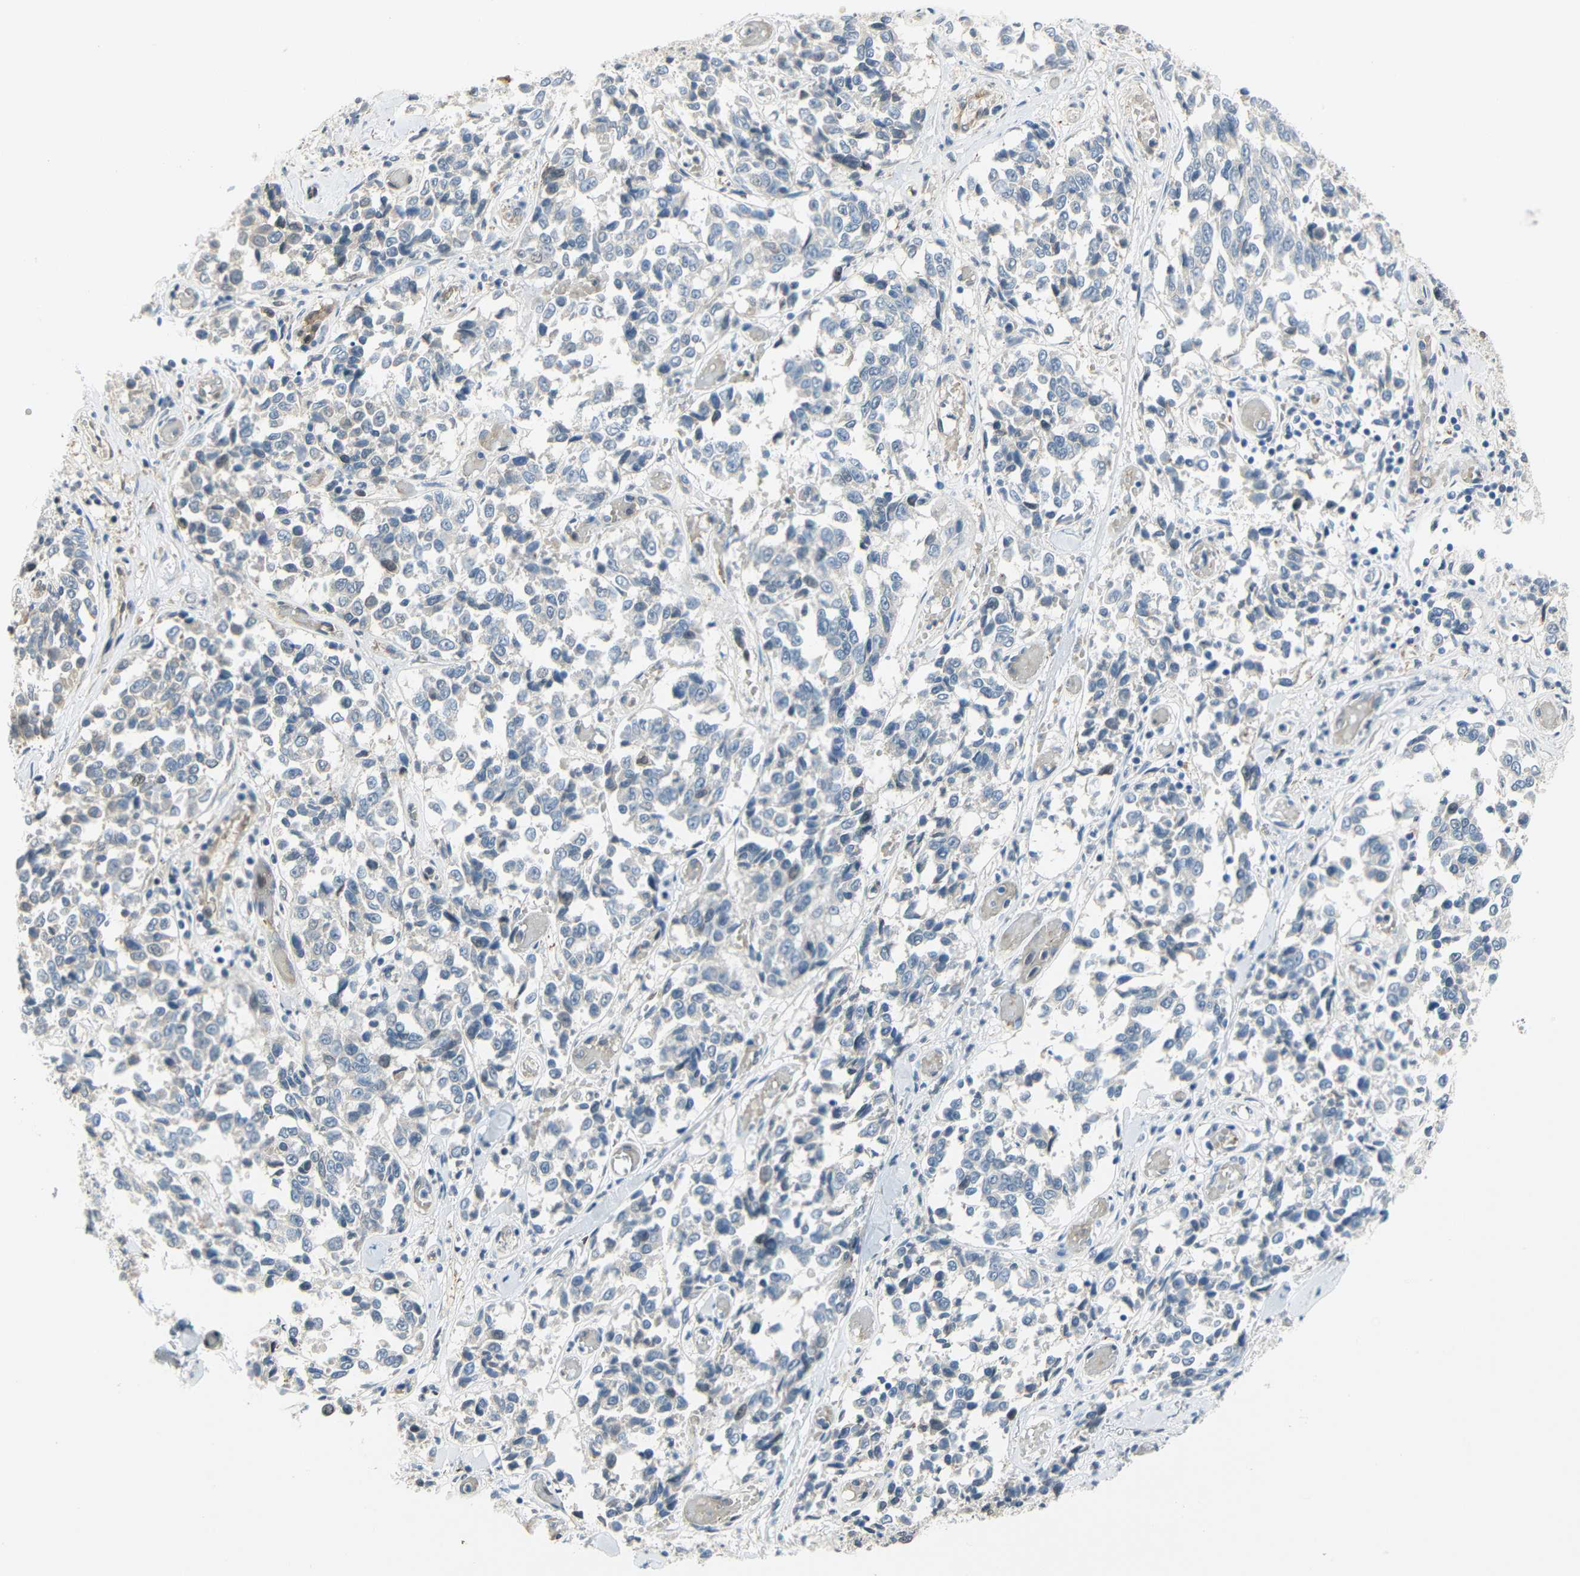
{"staining": {"intensity": "negative", "quantity": "none", "location": "none"}, "tissue": "melanoma", "cell_type": "Tumor cells", "image_type": "cancer", "snomed": [{"axis": "morphology", "description": "Malignant melanoma, NOS"}, {"axis": "topography", "description": "Skin"}], "caption": "An IHC photomicrograph of malignant melanoma is shown. There is no staining in tumor cells of malignant melanoma.", "gene": "IMPG2", "patient": {"sex": "female", "age": 64}}